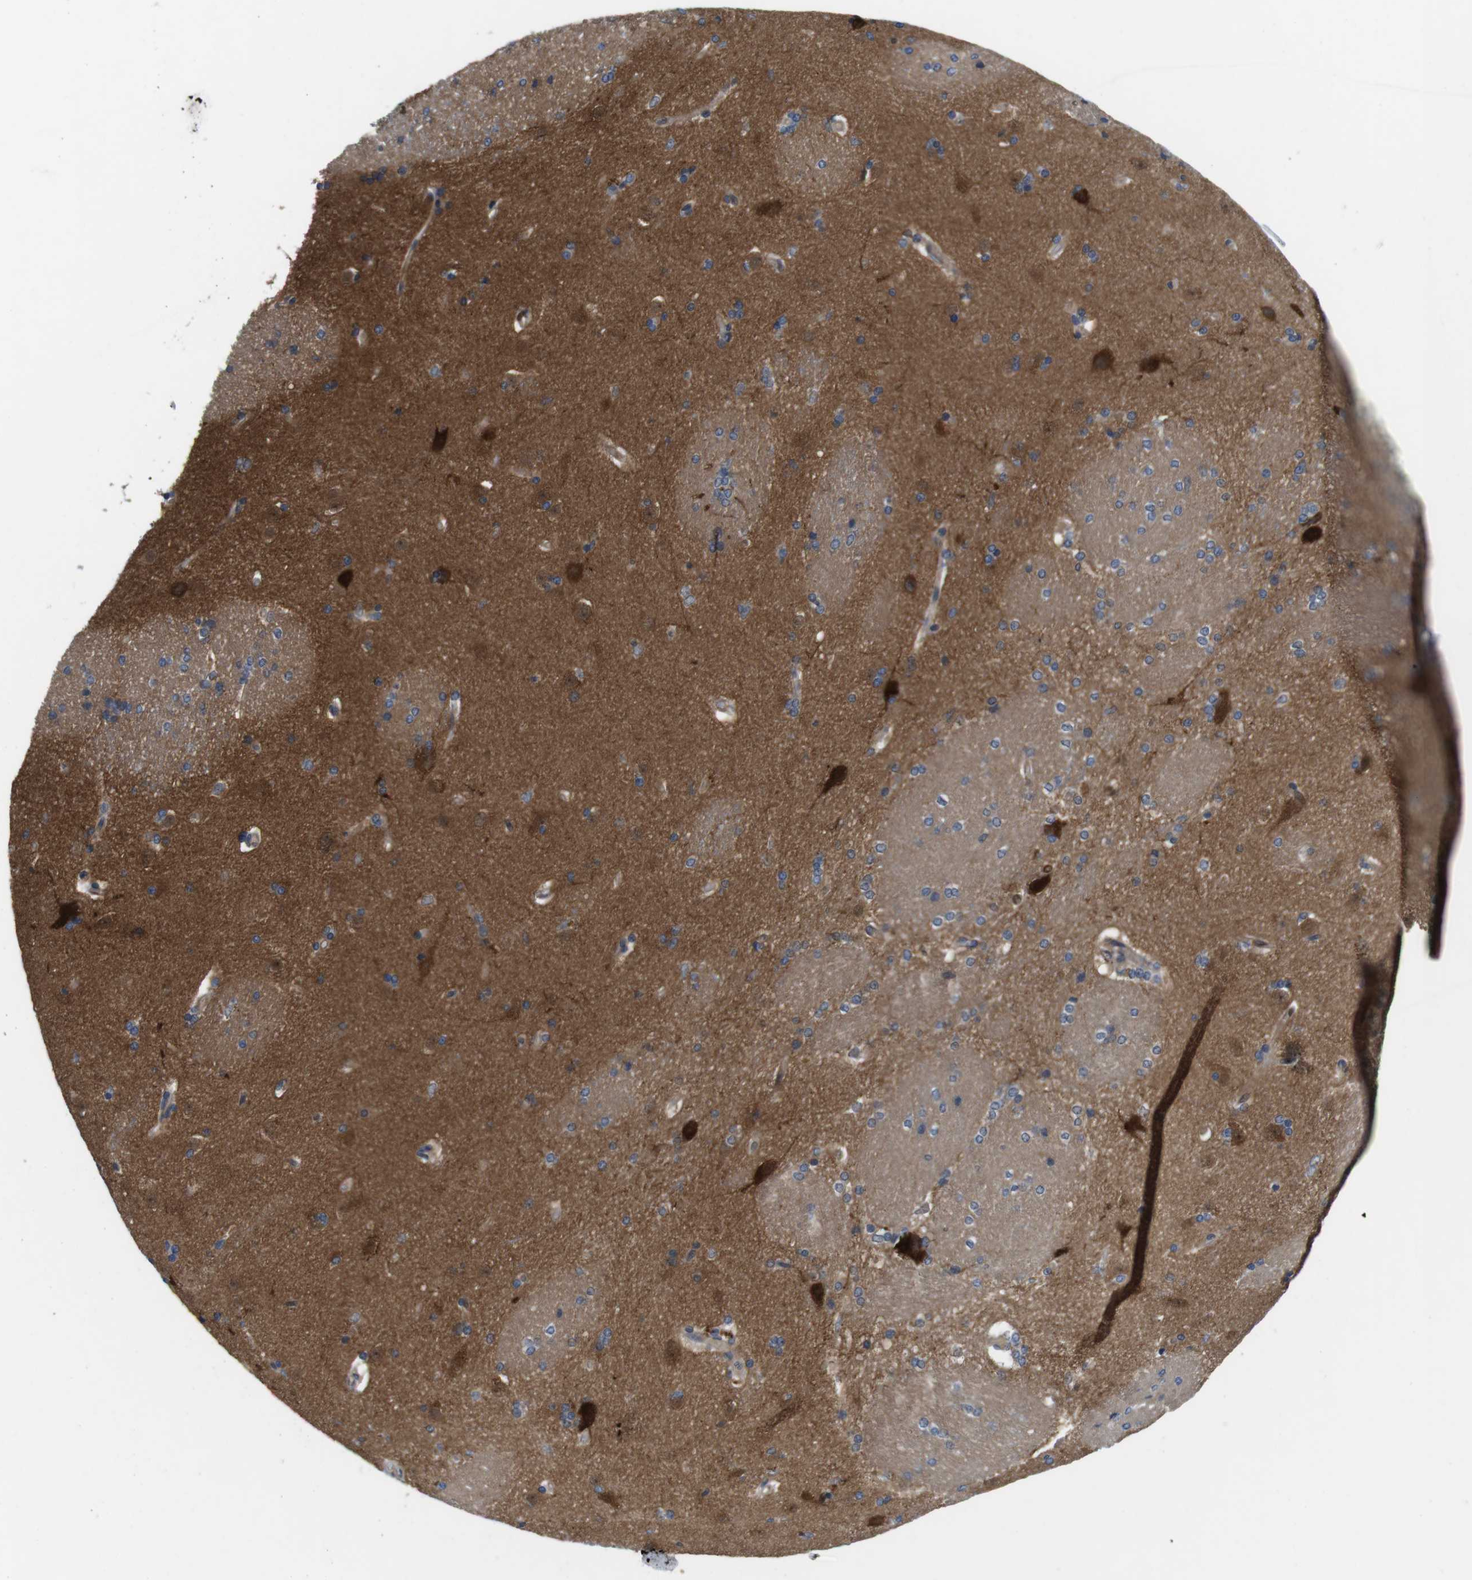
{"staining": {"intensity": "moderate", "quantity": "<25%", "location": "cytoplasmic/membranous"}, "tissue": "caudate", "cell_type": "Glial cells", "image_type": "normal", "snomed": [{"axis": "morphology", "description": "Normal tissue, NOS"}, {"axis": "topography", "description": "Lateral ventricle wall"}], "caption": "Immunohistochemistry (IHC) staining of unremarkable caudate, which reveals low levels of moderate cytoplasmic/membranous staining in approximately <25% of glial cells indicating moderate cytoplasmic/membranous protein expression. The staining was performed using DAB (brown) for protein detection and nuclei were counterstained in hematoxylin (blue).", "gene": "DCLK1", "patient": {"sex": "female", "age": 19}}